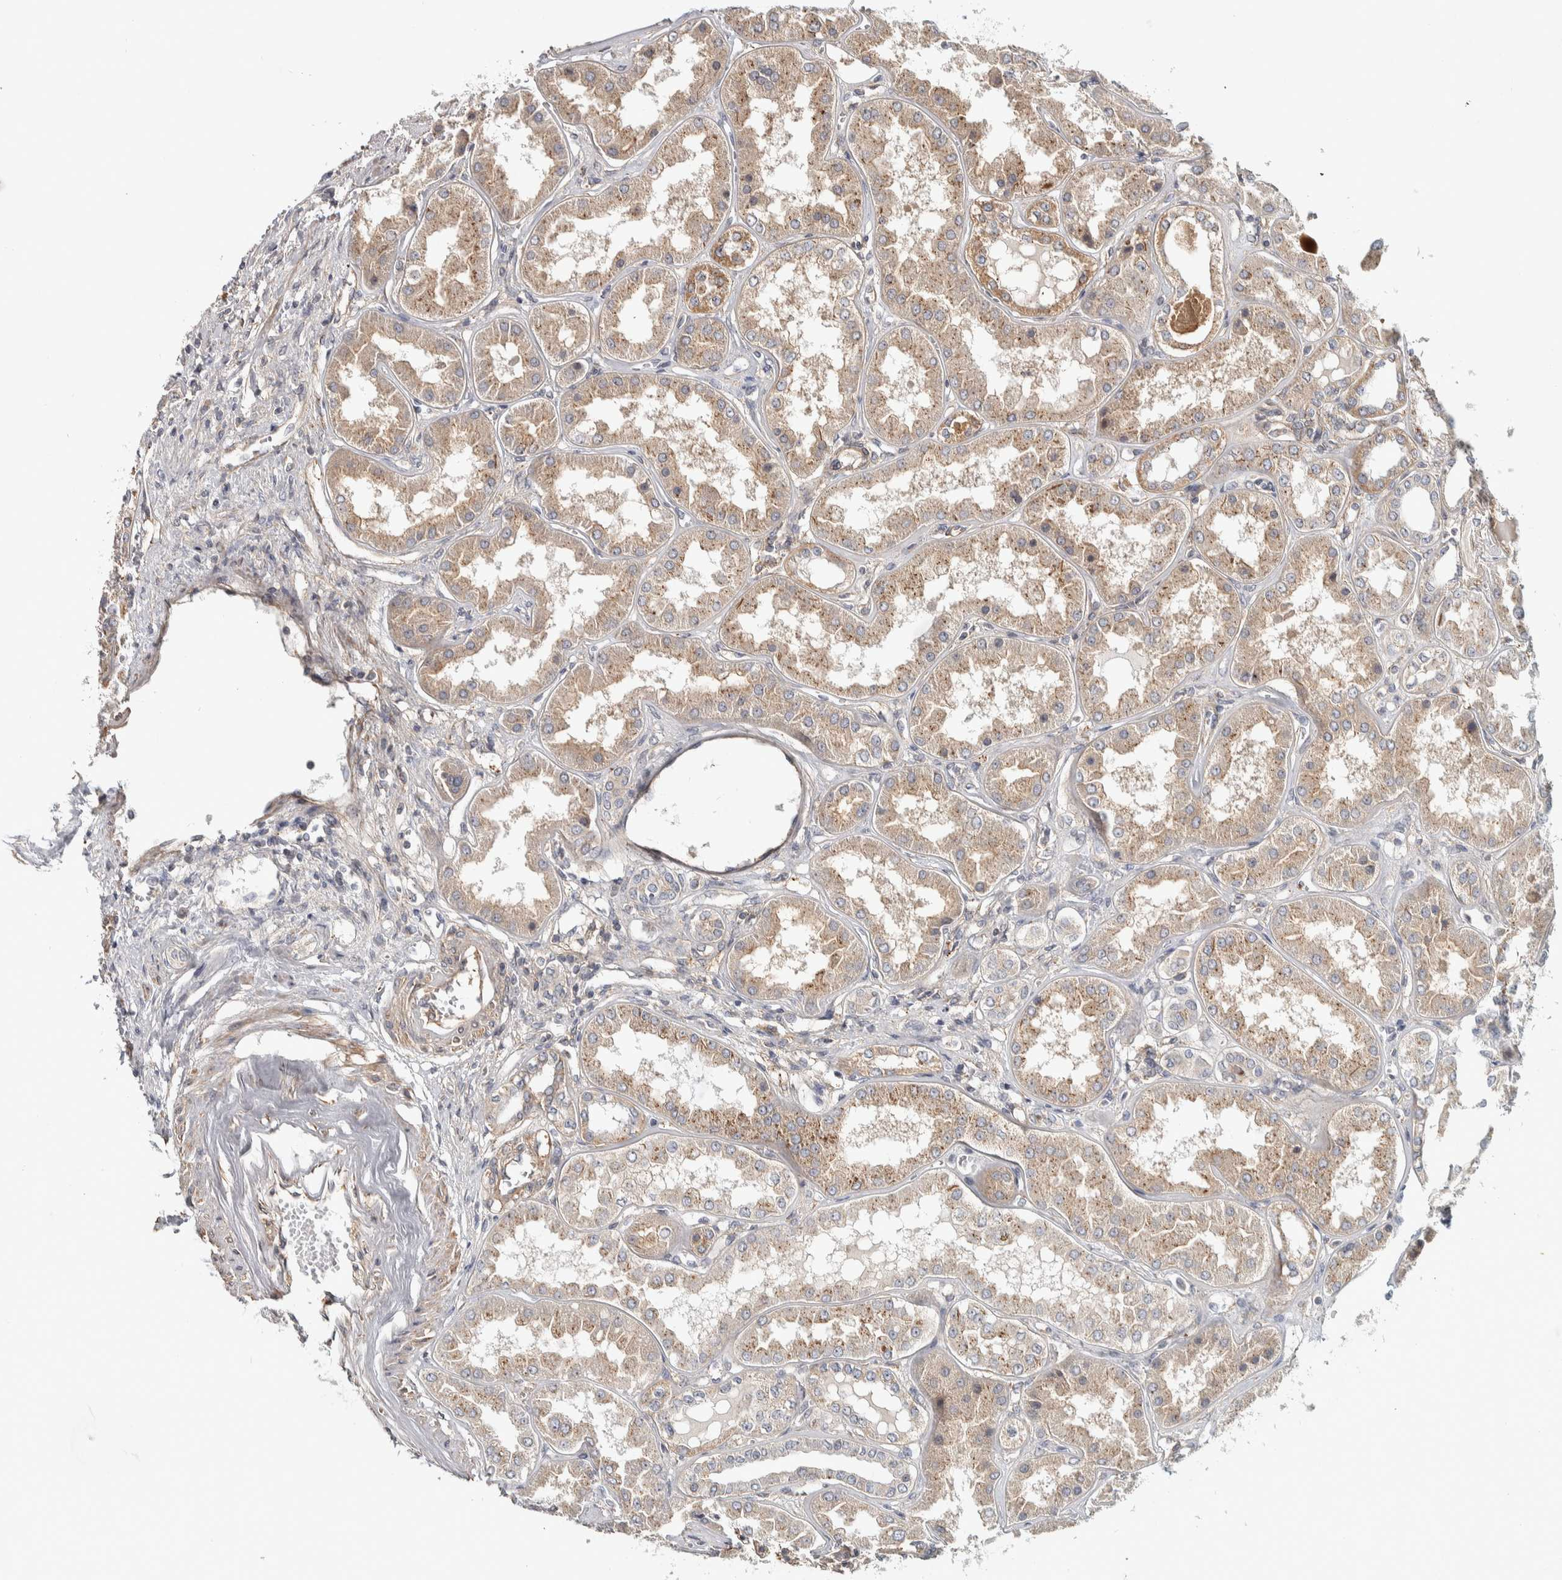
{"staining": {"intensity": "moderate", "quantity": ">75%", "location": "cytoplasmic/membranous"}, "tissue": "kidney", "cell_type": "Cells in glomeruli", "image_type": "normal", "snomed": [{"axis": "morphology", "description": "Normal tissue, NOS"}, {"axis": "topography", "description": "Kidney"}], "caption": "Kidney stained with immunohistochemistry (IHC) reveals moderate cytoplasmic/membranous positivity in approximately >75% of cells in glomeruli.", "gene": "CHMP4C", "patient": {"sex": "female", "age": 56}}